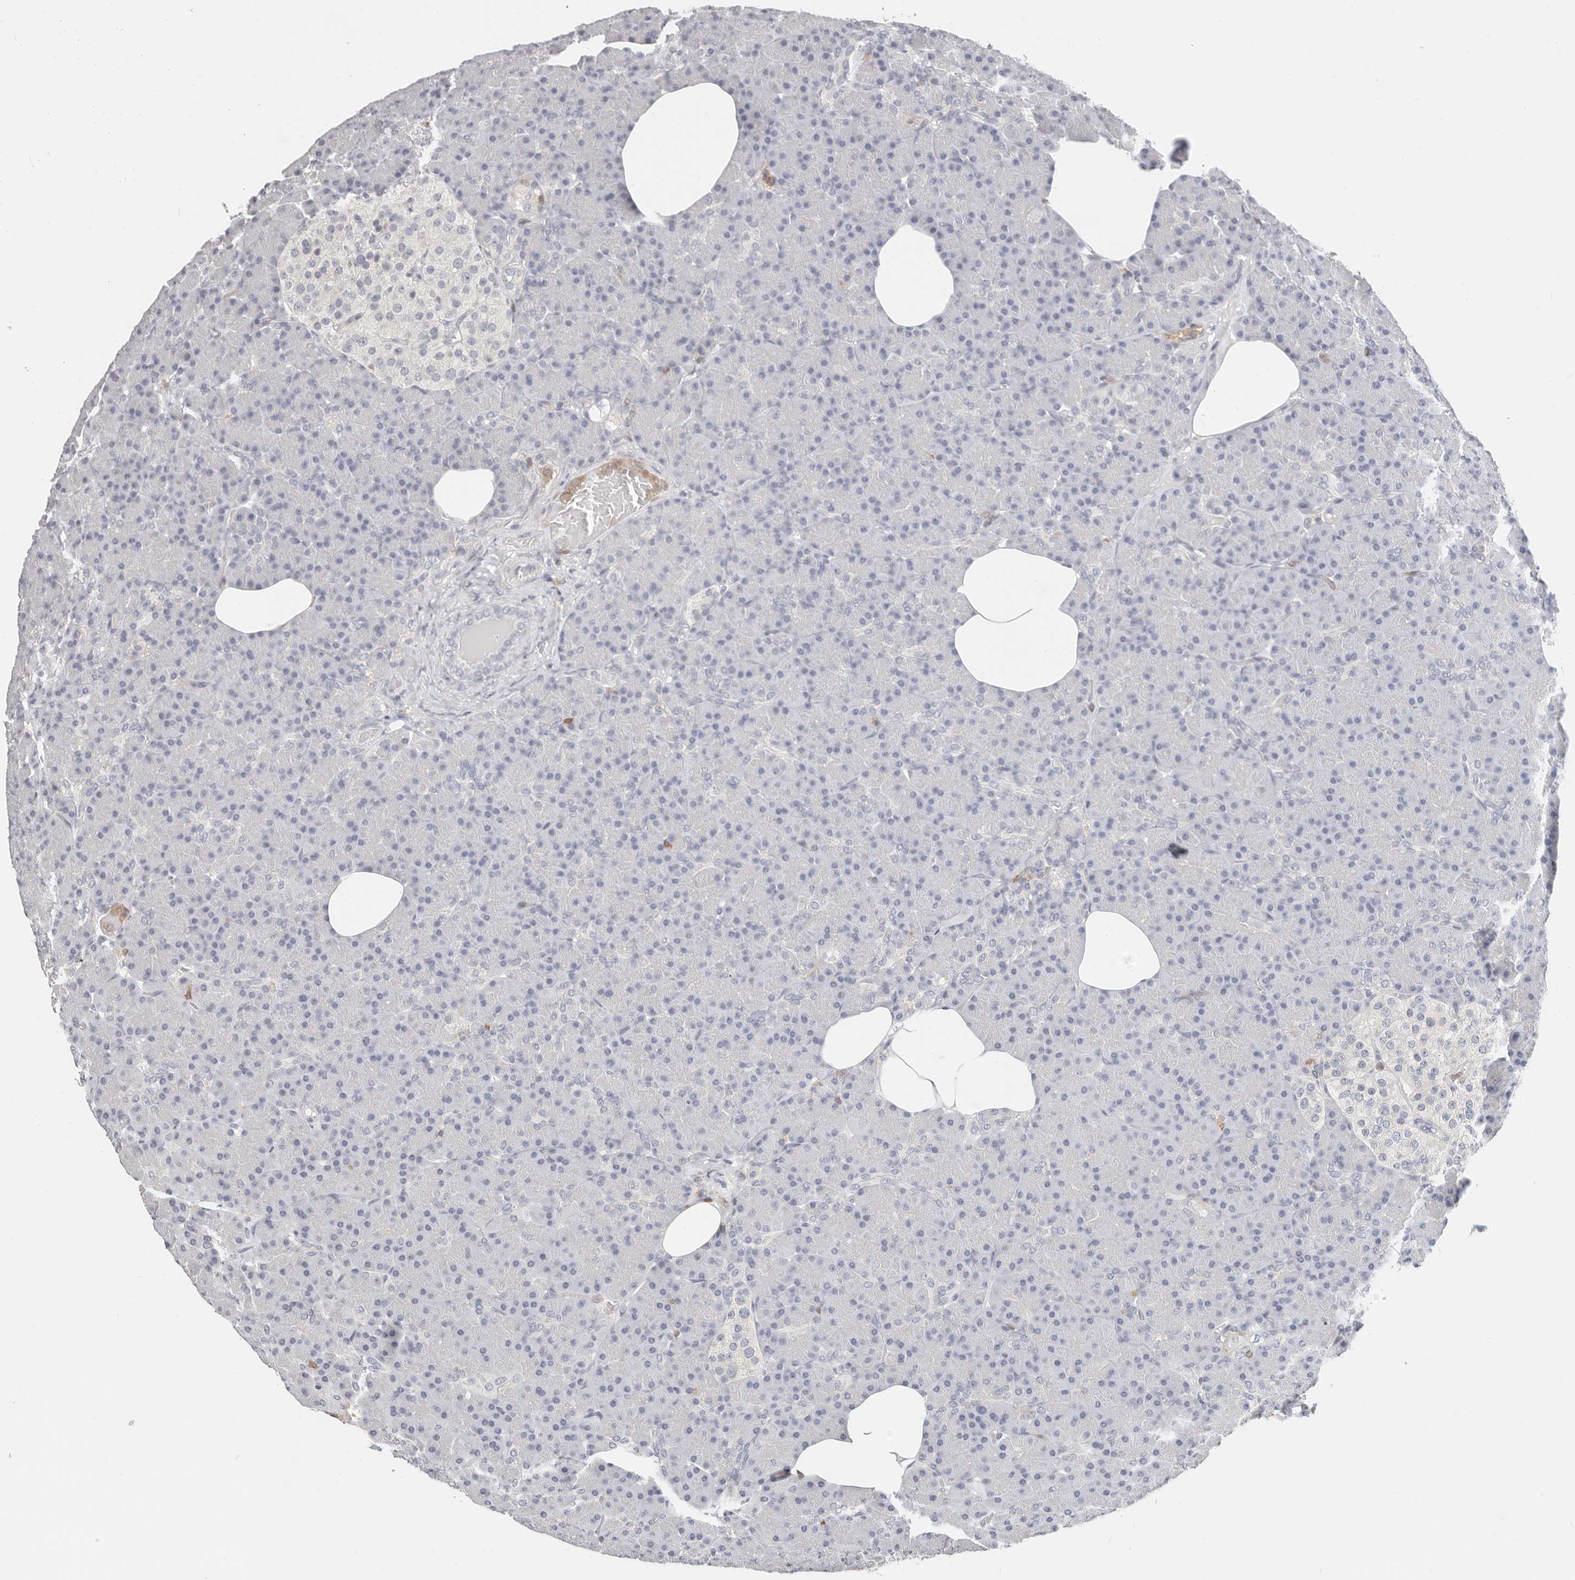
{"staining": {"intensity": "negative", "quantity": "none", "location": "none"}, "tissue": "pancreas", "cell_type": "Exocrine glandular cells", "image_type": "normal", "snomed": [{"axis": "morphology", "description": "Normal tissue, NOS"}, {"axis": "topography", "description": "Pancreas"}], "caption": "IHC image of benign pancreas: pancreas stained with DAB demonstrates no significant protein expression in exocrine glandular cells.", "gene": "TMEM63B", "patient": {"sex": "female", "age": 43}}